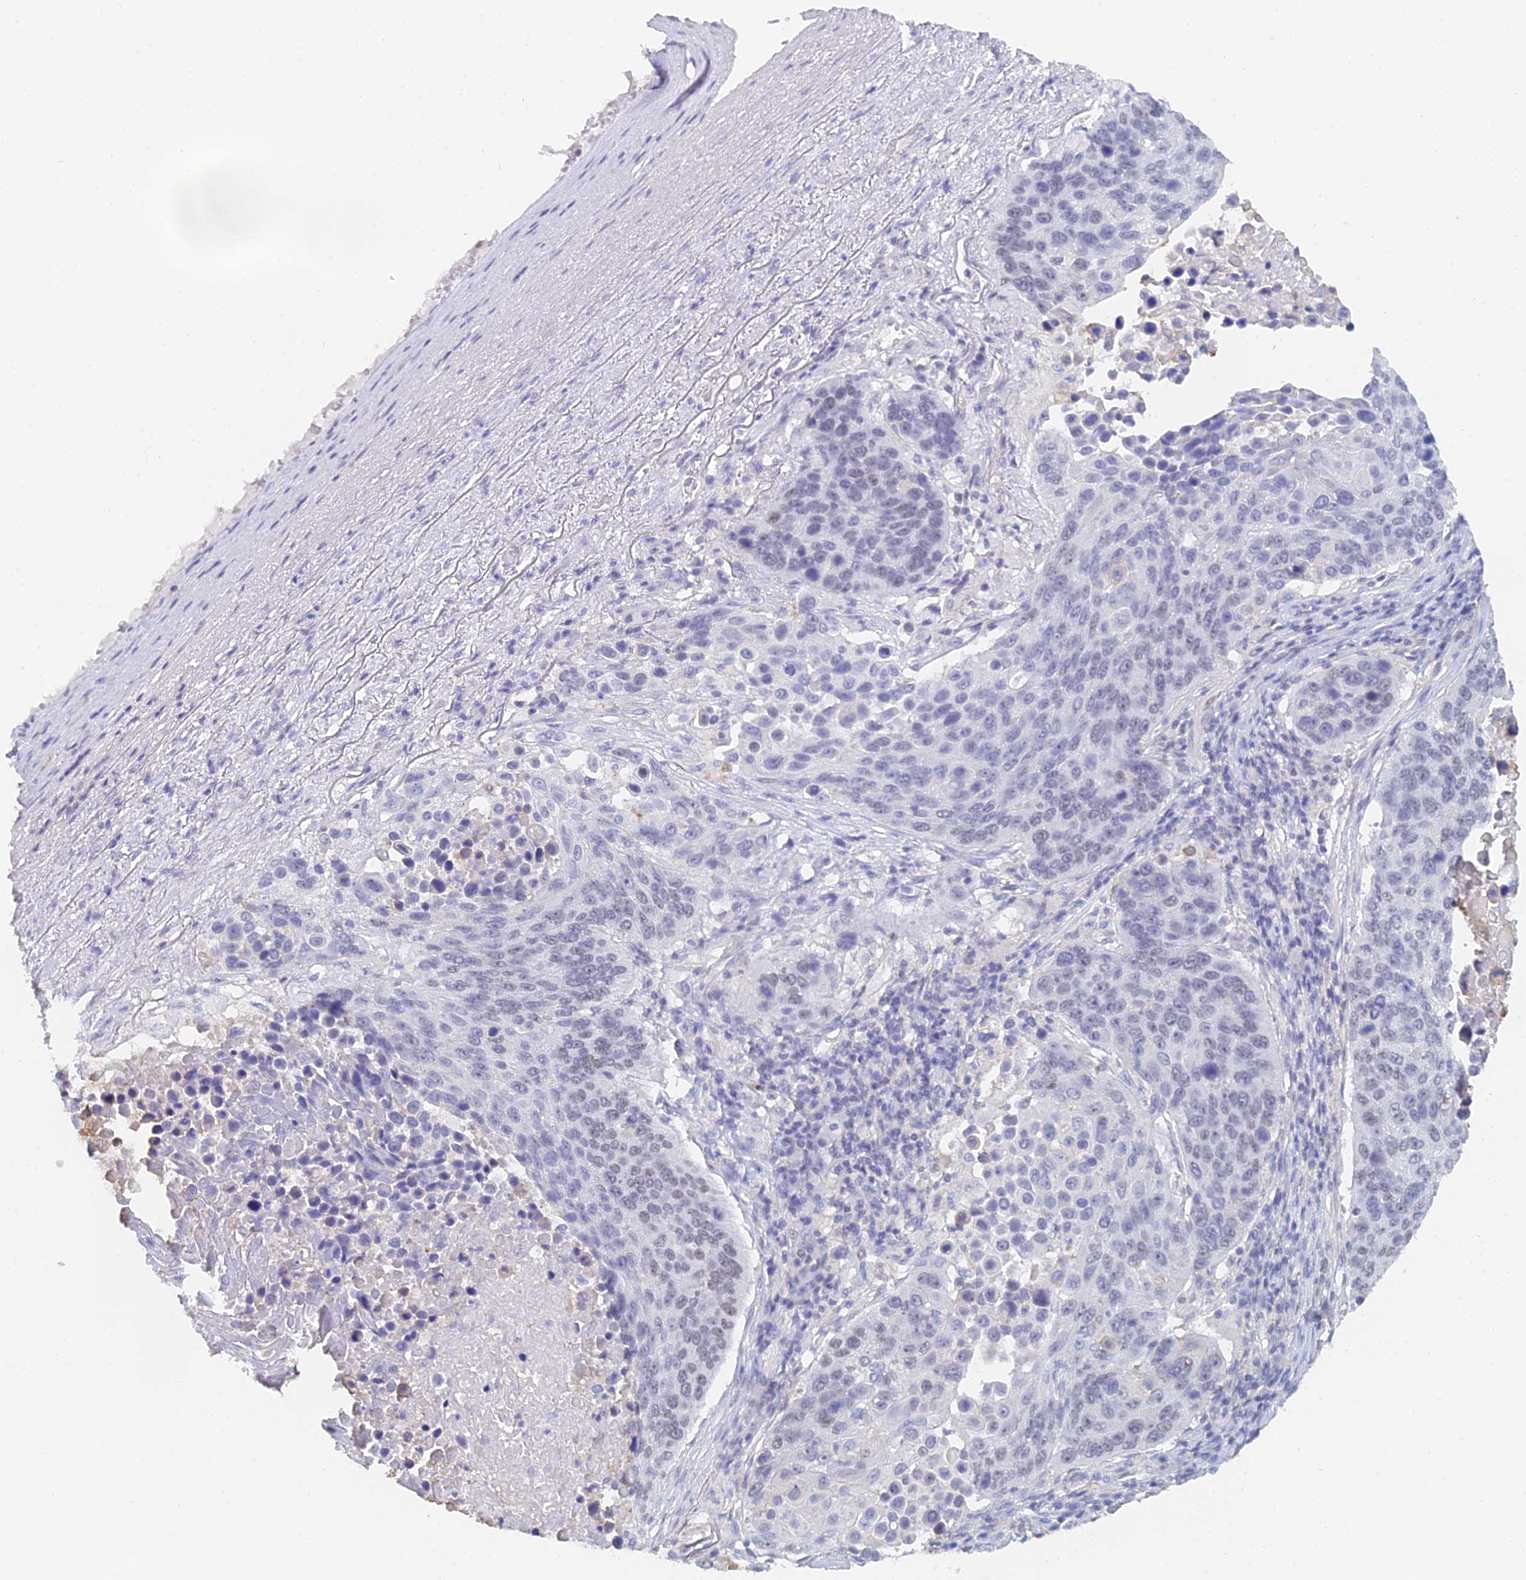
{"staining": {"intensity": "weak", "quantity": "25%-75%", "location": "nuclear"}, "tissue": "lung cancer", "cell_type": "Tumor cells", "image_type": "cancer", "snomed": [{"axis": "morphology", "description": "Normal tissue, NOS"}, {"axis": "morphology", "description": "Squamous cell carcinoma, NOS"}, {"axis": "topography", "description": "Lymph node"}, {"axis": "topography", "description": "Lung"}], "caption": "DAB (3,3'-diaminobenzidine) immunohistochemical staining of lung squamous cell carcinoma demonstrates weak nuclear protein staining in about 25%-75% of tumor cells.", "gene": "MCM2", "patient": {"sex": "male", "age": 66}}